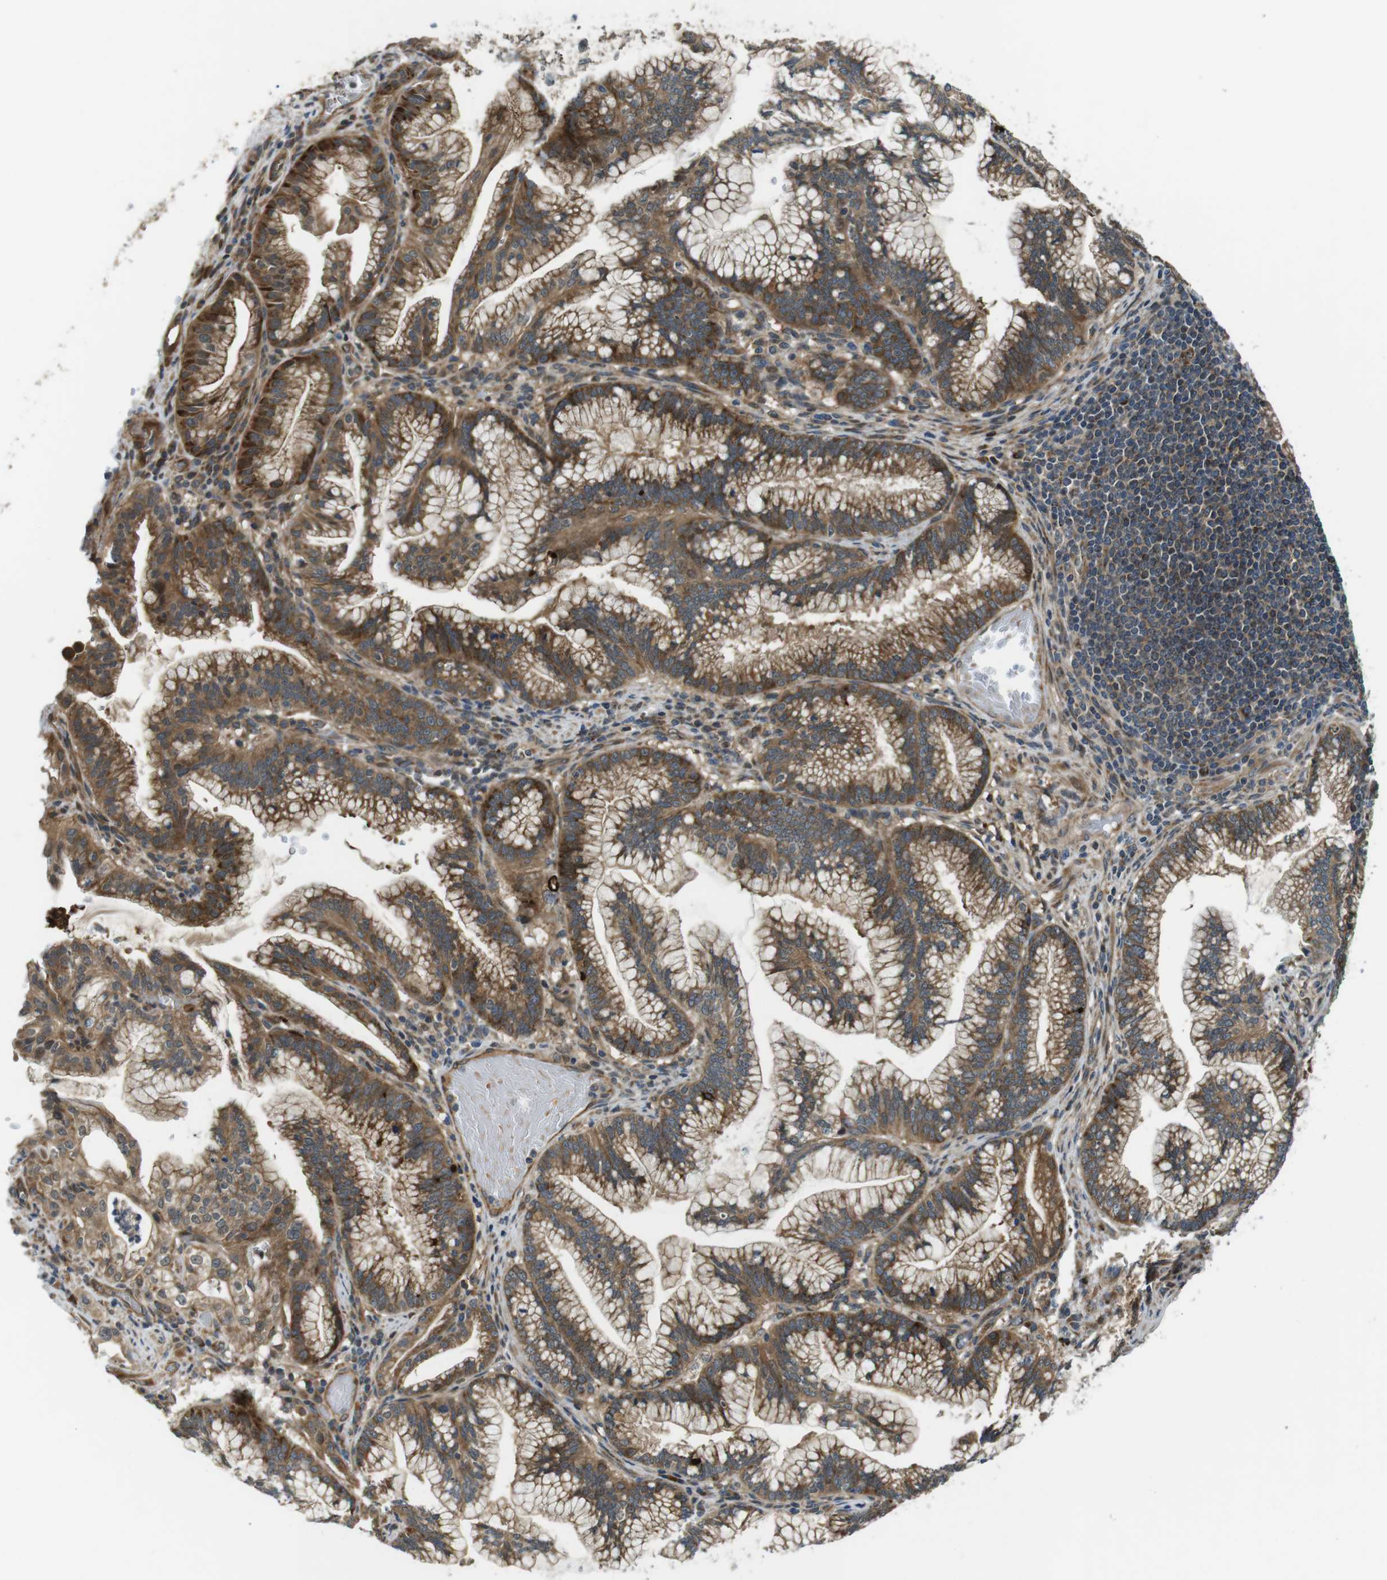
{"staining": {"intensity": "strong", "quantity": ">75%", "location": "cytoplasmic/membranous"}, "tissue": "pancreatic cancer", "cell_type": "Tumor cells", "image_type": "cancer", "snomed": [{"axis": "morphology", "description": "Adenocarcinoma, NOS"}, {"axis": "topography", "description": "Pancreas"}], "caption": "The histopathology image demonstrates staining of adenocarcinoma (pancreatic), revealing strong cytoplasmic/membranous protein expression (brown color) within tumor cells. (IHC, brightfield microscopy, high magnification).", "gene": "IFFO2", "patient": {"sex": "female", "age": 64}}